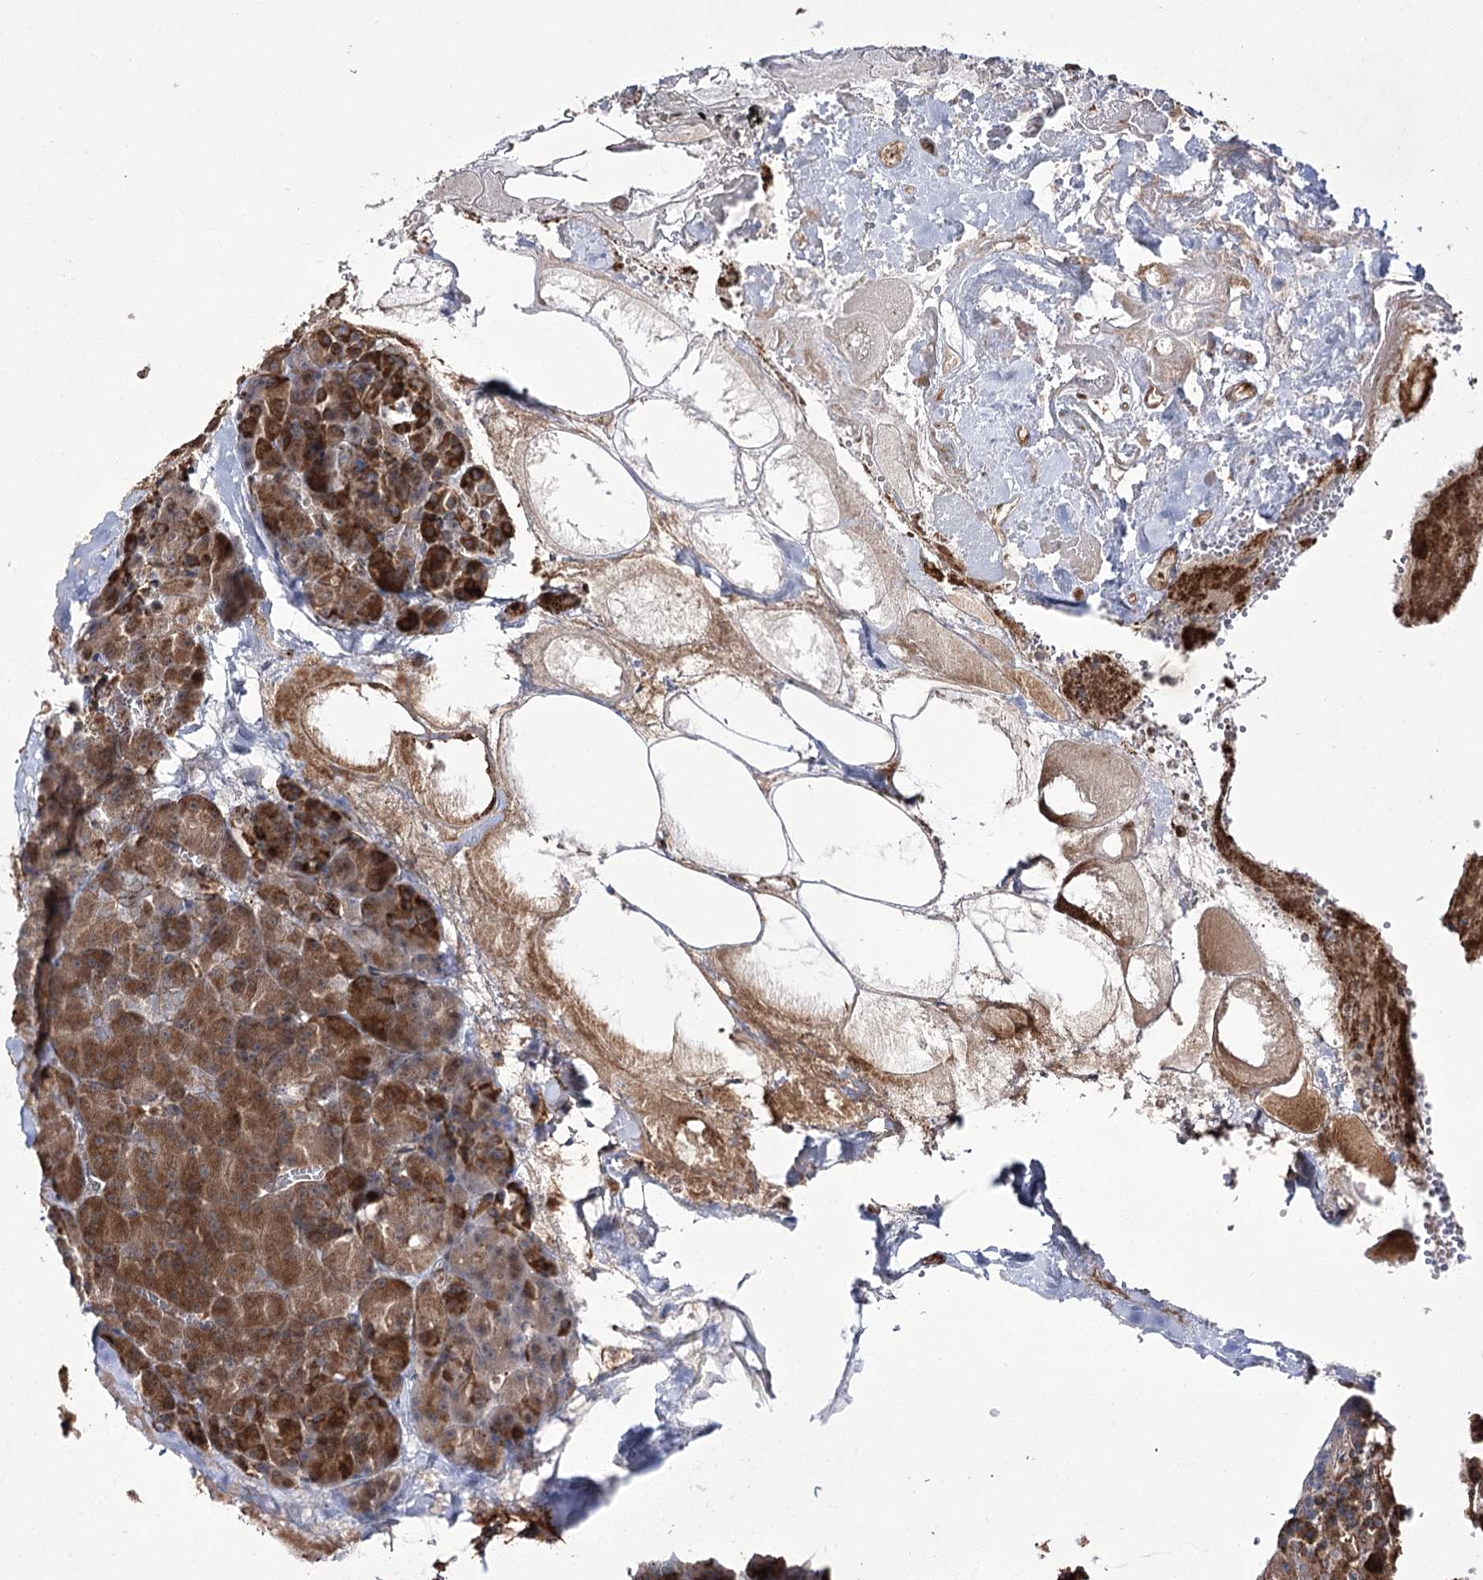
{"staining": {"intensity": "moderate", "quantity": ">75%", "location": "cytoplasmic/membranous"}, "tissue": "pancreas", "cell_type": "Exocrine glandular cells", "image_type": "normal", "snomed": [{"axis": "morphology", "description": "Normal tissue, NOS"}, {"axis": "morphology", "description": "Carcinoid, malignant, NOS"}, {"axis": "topography", "description": "Pancreas"}], "caption": "Benign pancreas demonstrates moderate cytoplasmic/membranous positivity in about >75% of exocrine glandular cells, visualized by immunohistochemistry.", "gene": "FANCL", "patient": {"sex": "female", "age": 35}}